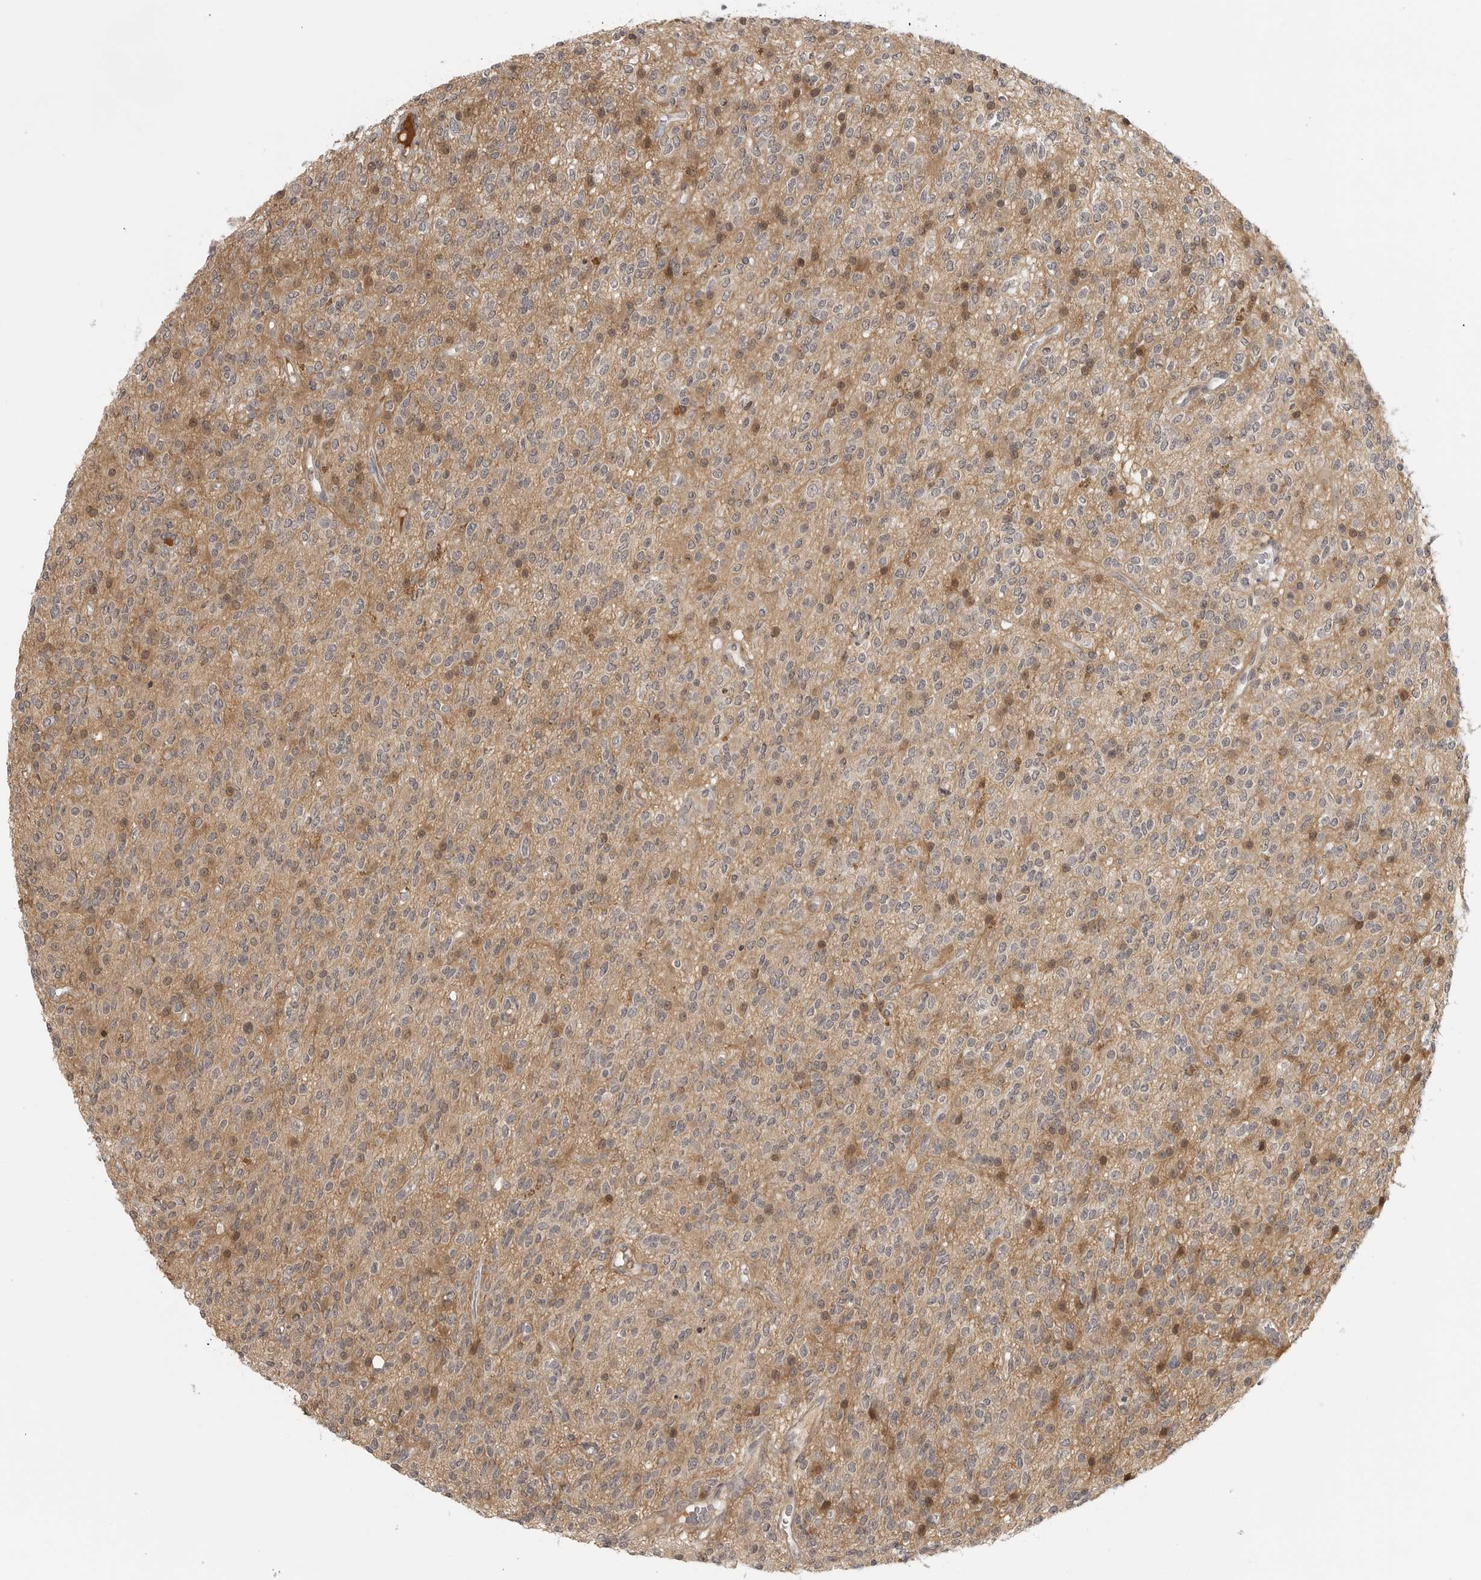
{"staining": {"intensity": "moderate", "quantity": "25%-75%", "location": "cytoplasmic/membranous,nuclear"}, "tissue": "glioma", "cell_type": "Tumor cells", "image_type": "cancer", "snomed": [{"axis": "morphology", "description": "Glioma, malignant, High grade"}, {"axis": "topography", "description": "Brain"}], "caption": "Malignant high-grade glioma stained with immunohistochemistry (IHC) exhibits moderate cytoplasmic/membranous and nuclear staining in about 25%-75% of tumor cells.", "gene": "CTIF", "patient": {"sex": "male", "age": 34}}